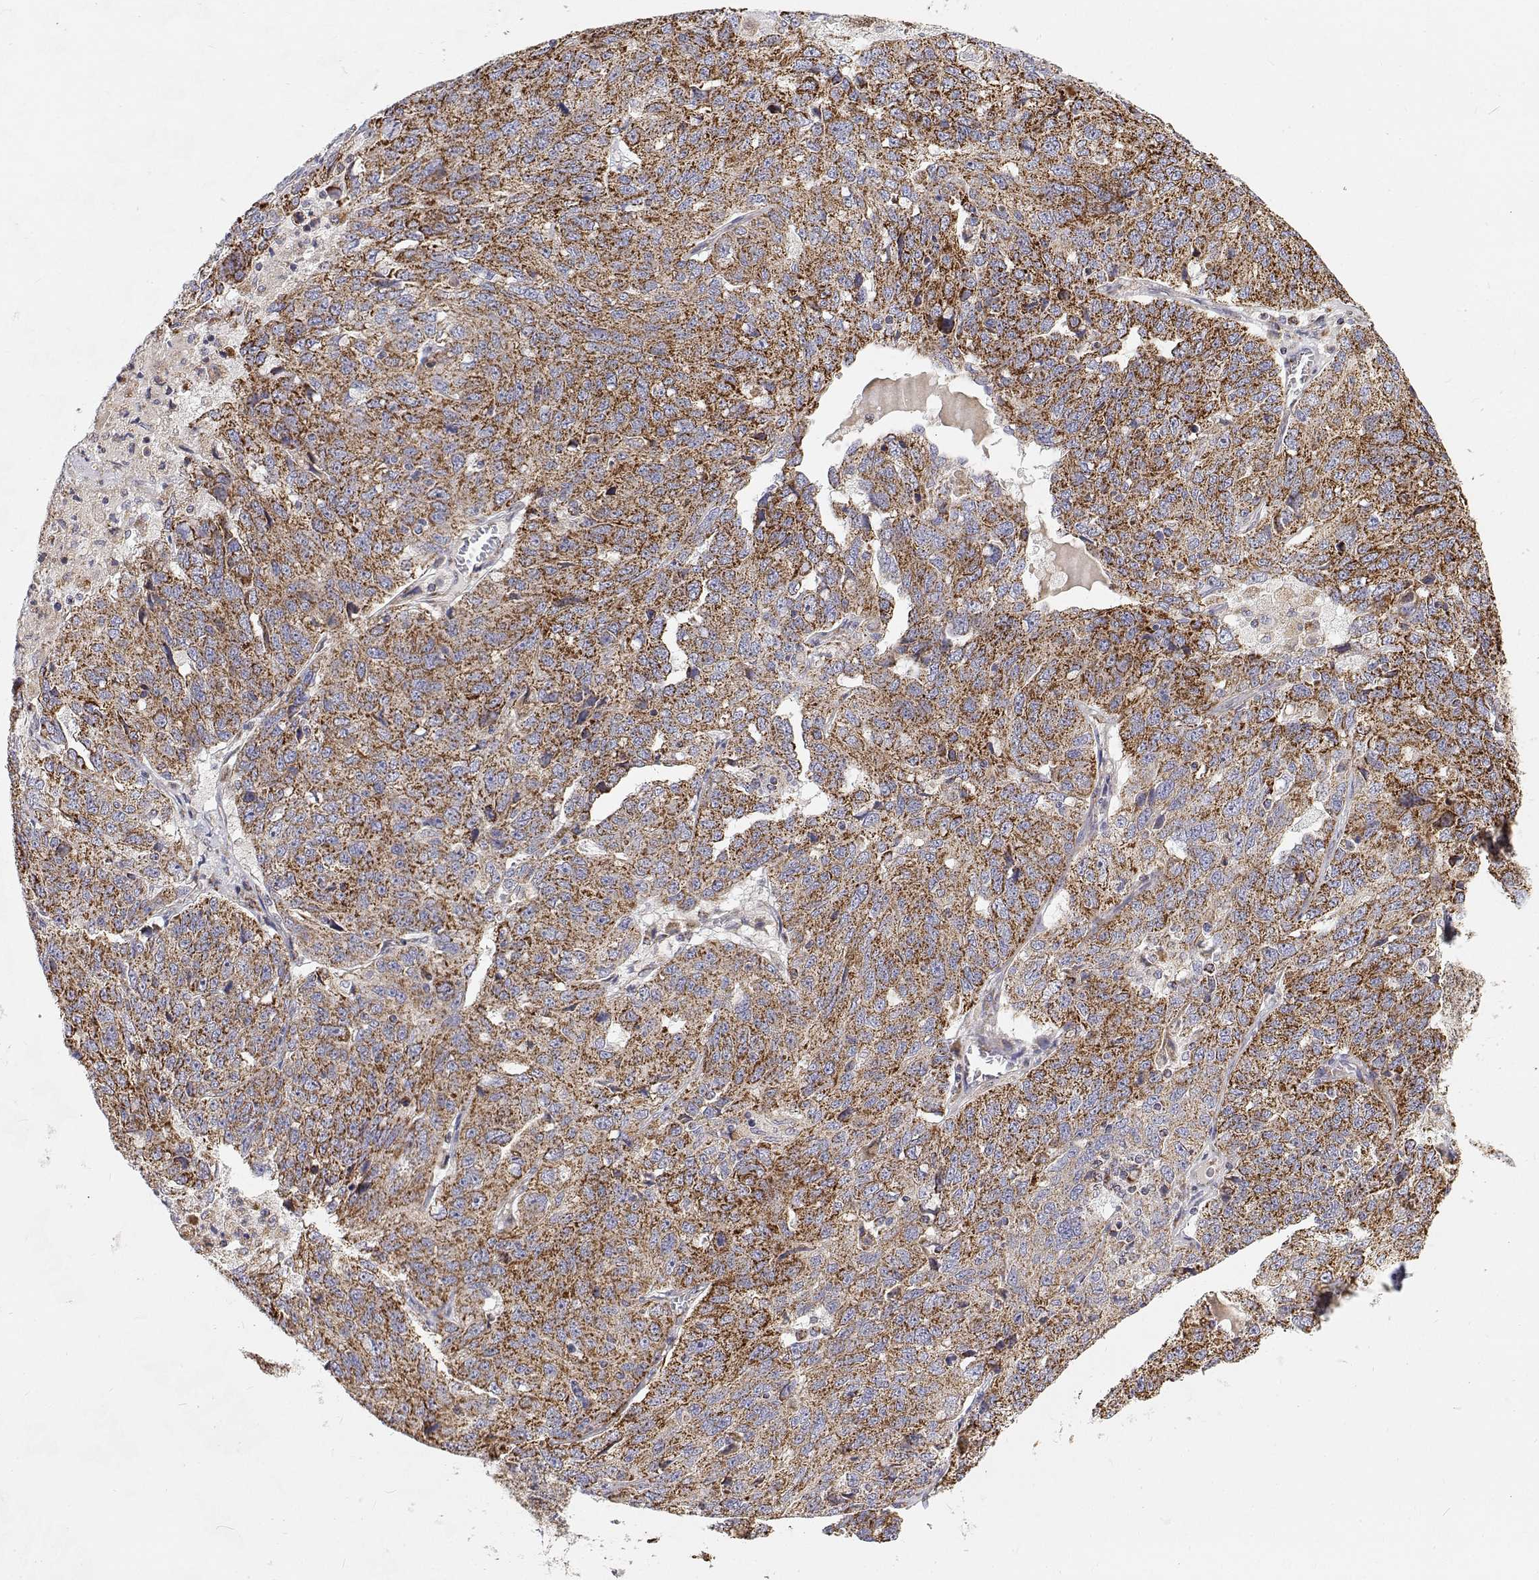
{"staining": {"intensity": "strong", "quantity": ">75%", "location": "cytoplasmic/membranous"}, "tissue": "ovarian cancer", "cell_type": "Tumor cells", "image_type": "cancer", "snomed": [{"axis": "morphology", "description": "Cystadenocarcinoma, serous, NOS"}, {"axis": "topography", "description": "Ovary"}], "caption": "The immunohistochemical stain shows strong cytoplasmic/membranous staining in tumor cells of ovarian serous cystadenocarcinoma tissue. Immunohistochemistry stains the protein of interest in brown and the nuclei are stained blue.", "gene": "SPICE1", "patient": {"sex": "female", "age": 71}}